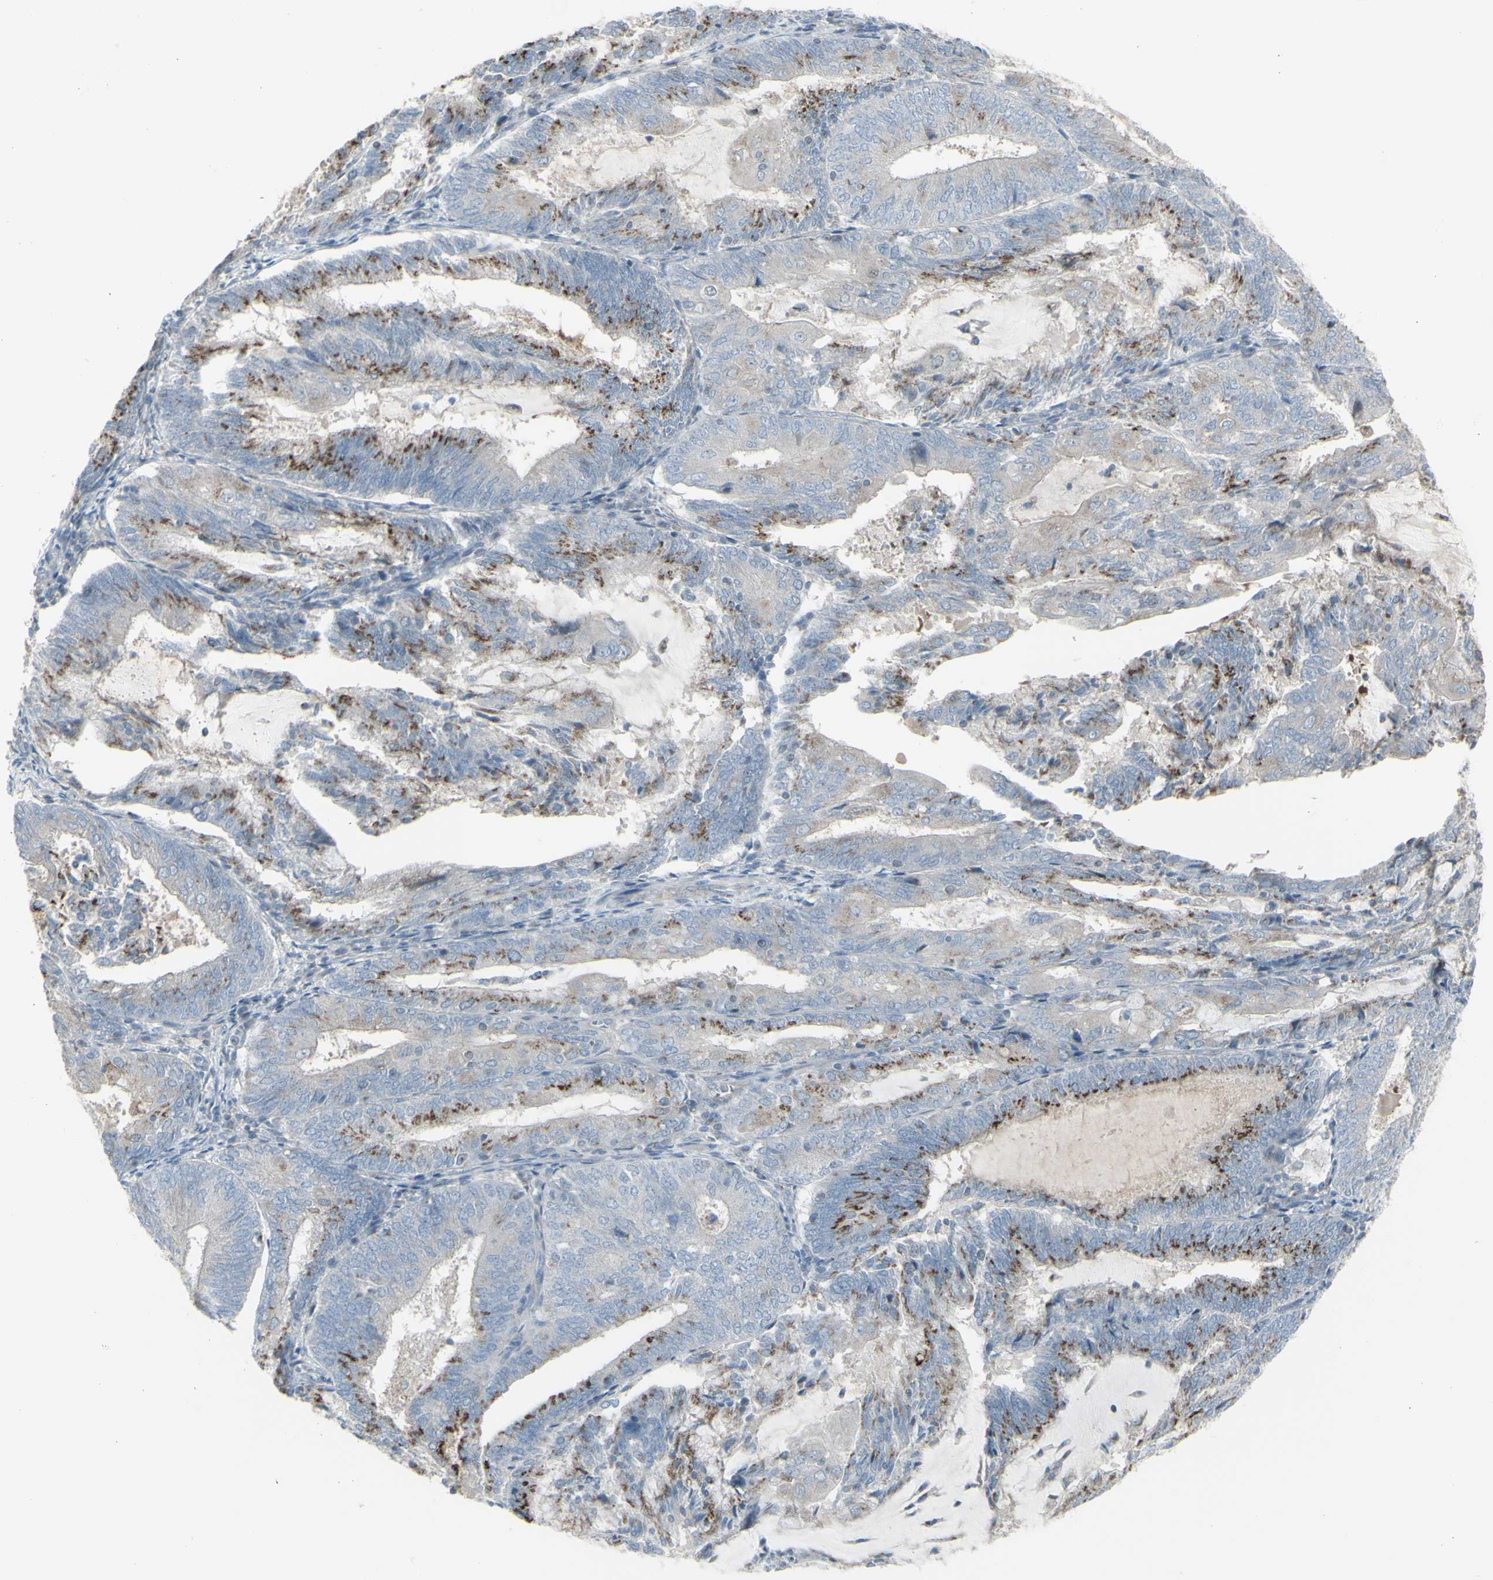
{"staining": {"intensity": "strong", "quantity": "25%-75%", "location": "cytoplasmic/membranous"}, "tissue": "endometrial cancer", "cell_type": "Tumor cells", "image_type": "cancer", "snomed": [{"axis": "morphology", "description": "Adenocarcinoma, NOS"}, {"axis": "topography", "description": "Endometrium"}], "caption": "Immunohistochemical staining of endometrial cancer displays high levels of strong cytoplasmic/membranous protein staining in approximately 25%-75% of tumor cells.", "gene": "GALNT6", "patient": {"sex": "female", "age": 81}}